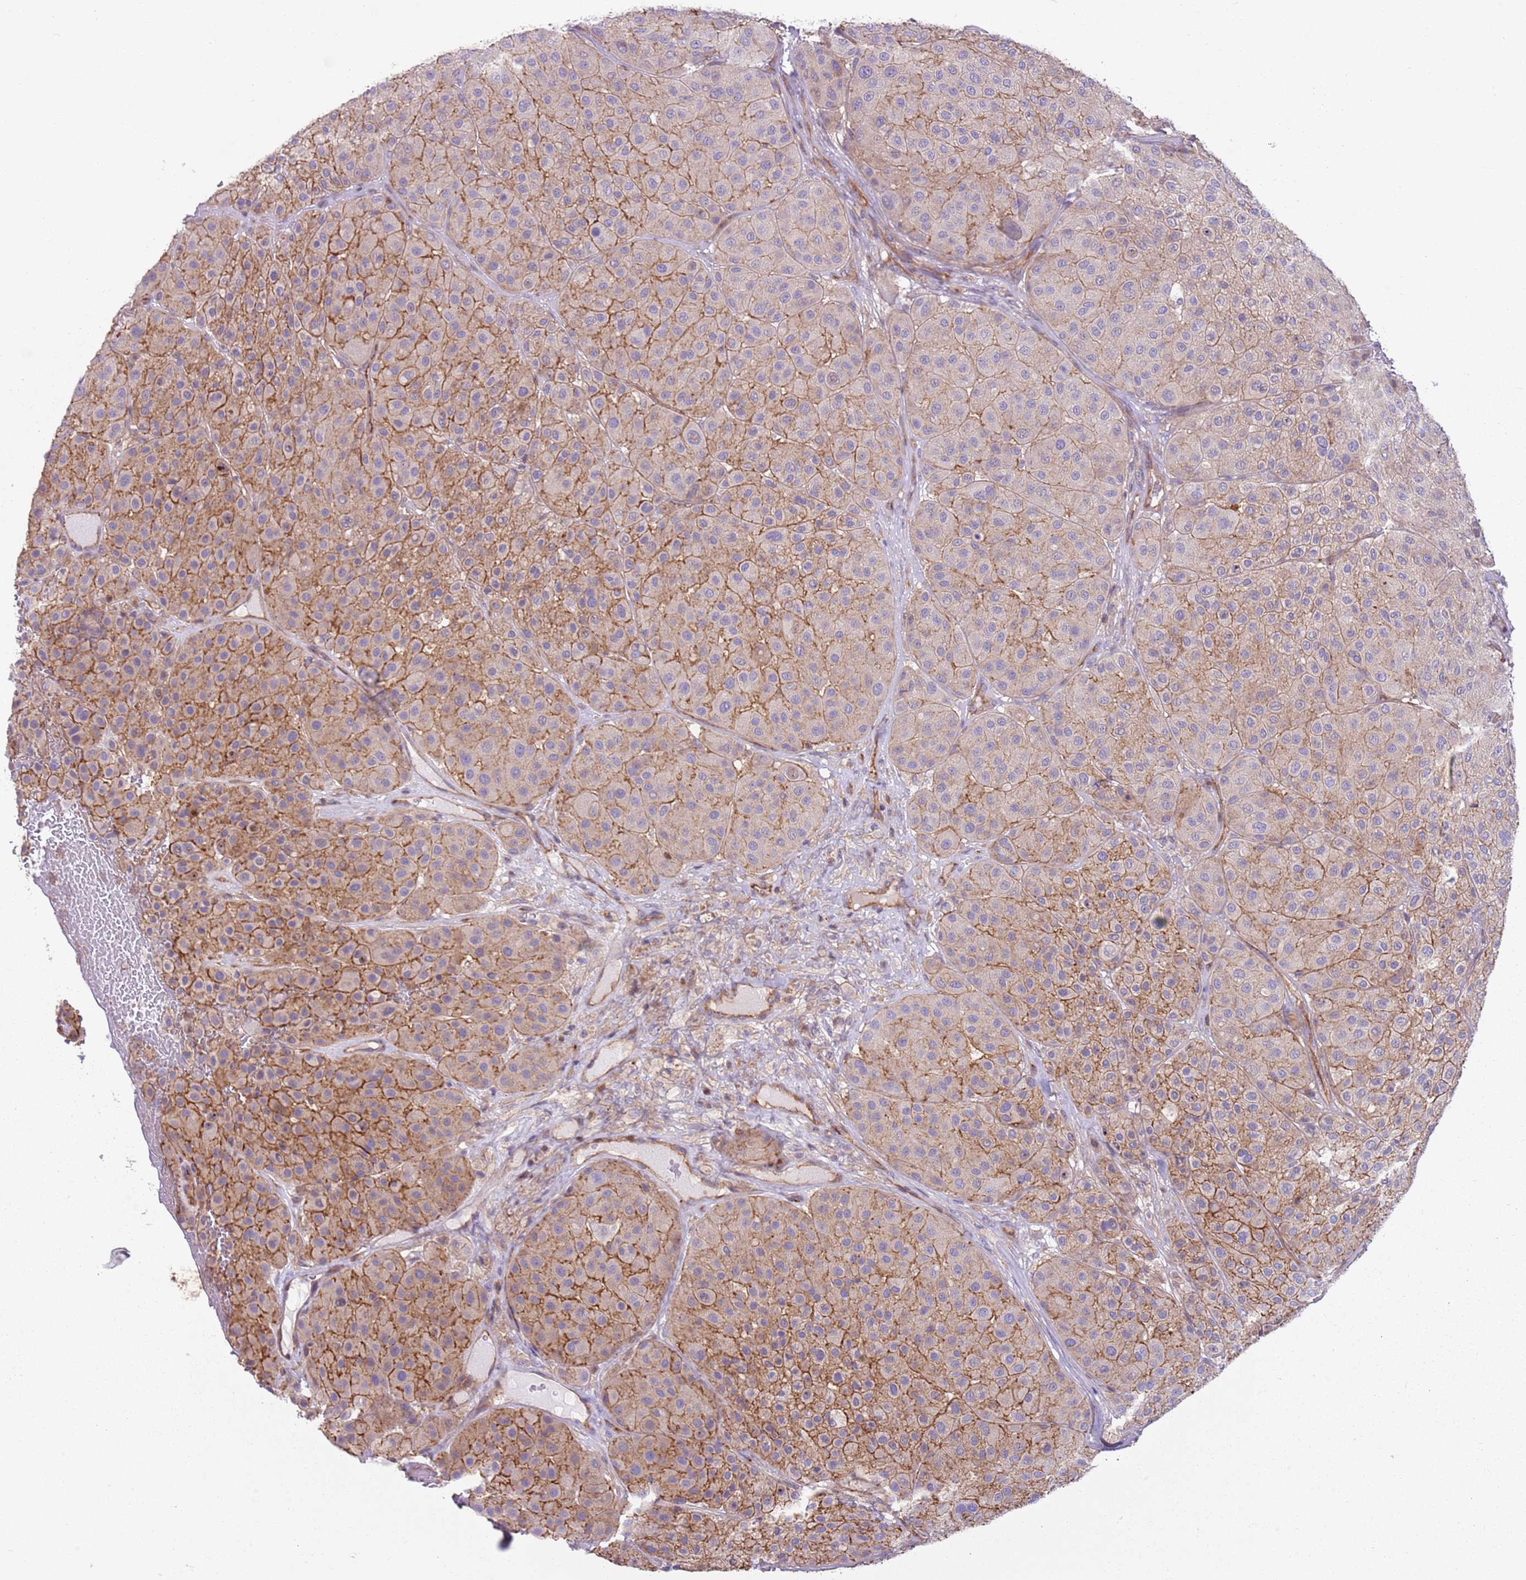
{"staining": {"intensity": "strong", "quantity": "25%-75%", "location": "cytoplasmic/membranous"}, "tissue": "melanoma", "cell_type": "Tumor cells", "image_type": "cancer", "snomed": [{"axis": "morphology", "description": "Malignant melanoma, Metastatic site"}, {"axis": "topography", "description": "Smooth muscle"}], "caption": "Tumor cells display strong cytoplasmic/membranous staining in about 25%-75% of cells in melanoma.", "gene": "GNAI3", "patient": {"sex": "male", "age": 41}}